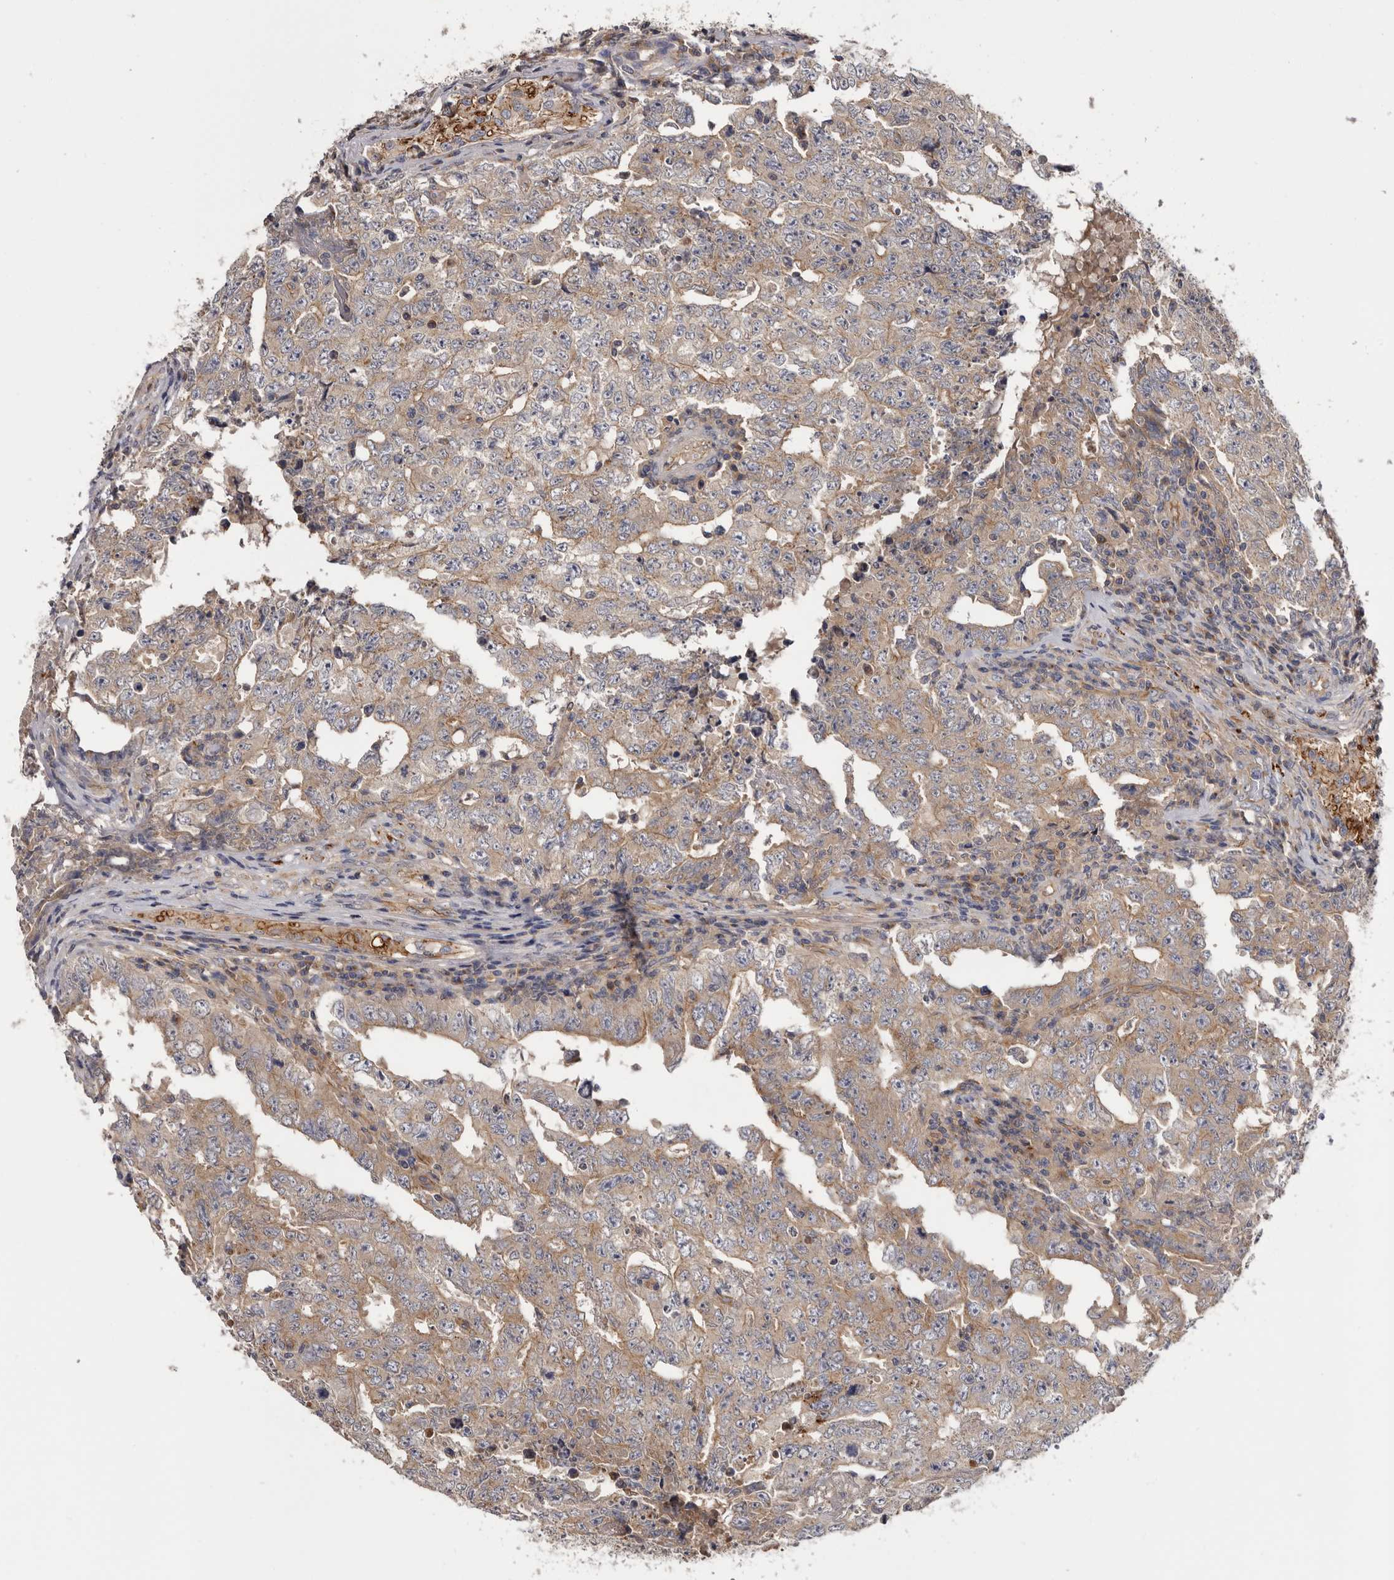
{"staining": {"intensity": "weak", "quantity": ">75%", "location": "cytoplasmic/membranous"}, "tissue": "testis cancer", "cell_type": "Tumor cells", "image_type": "cancer", "snomed": [{"axis": "morphology", "description": "Carcinoma, Embryonal, NOS"}, {"axis": "topography", "description": "Testis"}], "caption": "DAB (3,3'-diaminobenzidine) immunohistochemical staining of testis embryonal carcinoma reveals weak cytoplasmic/membranous protein positivity in approximately >75% of tumor cells.", "gene": "INKA2", "patient": {"sex": "male", "age": 26}}